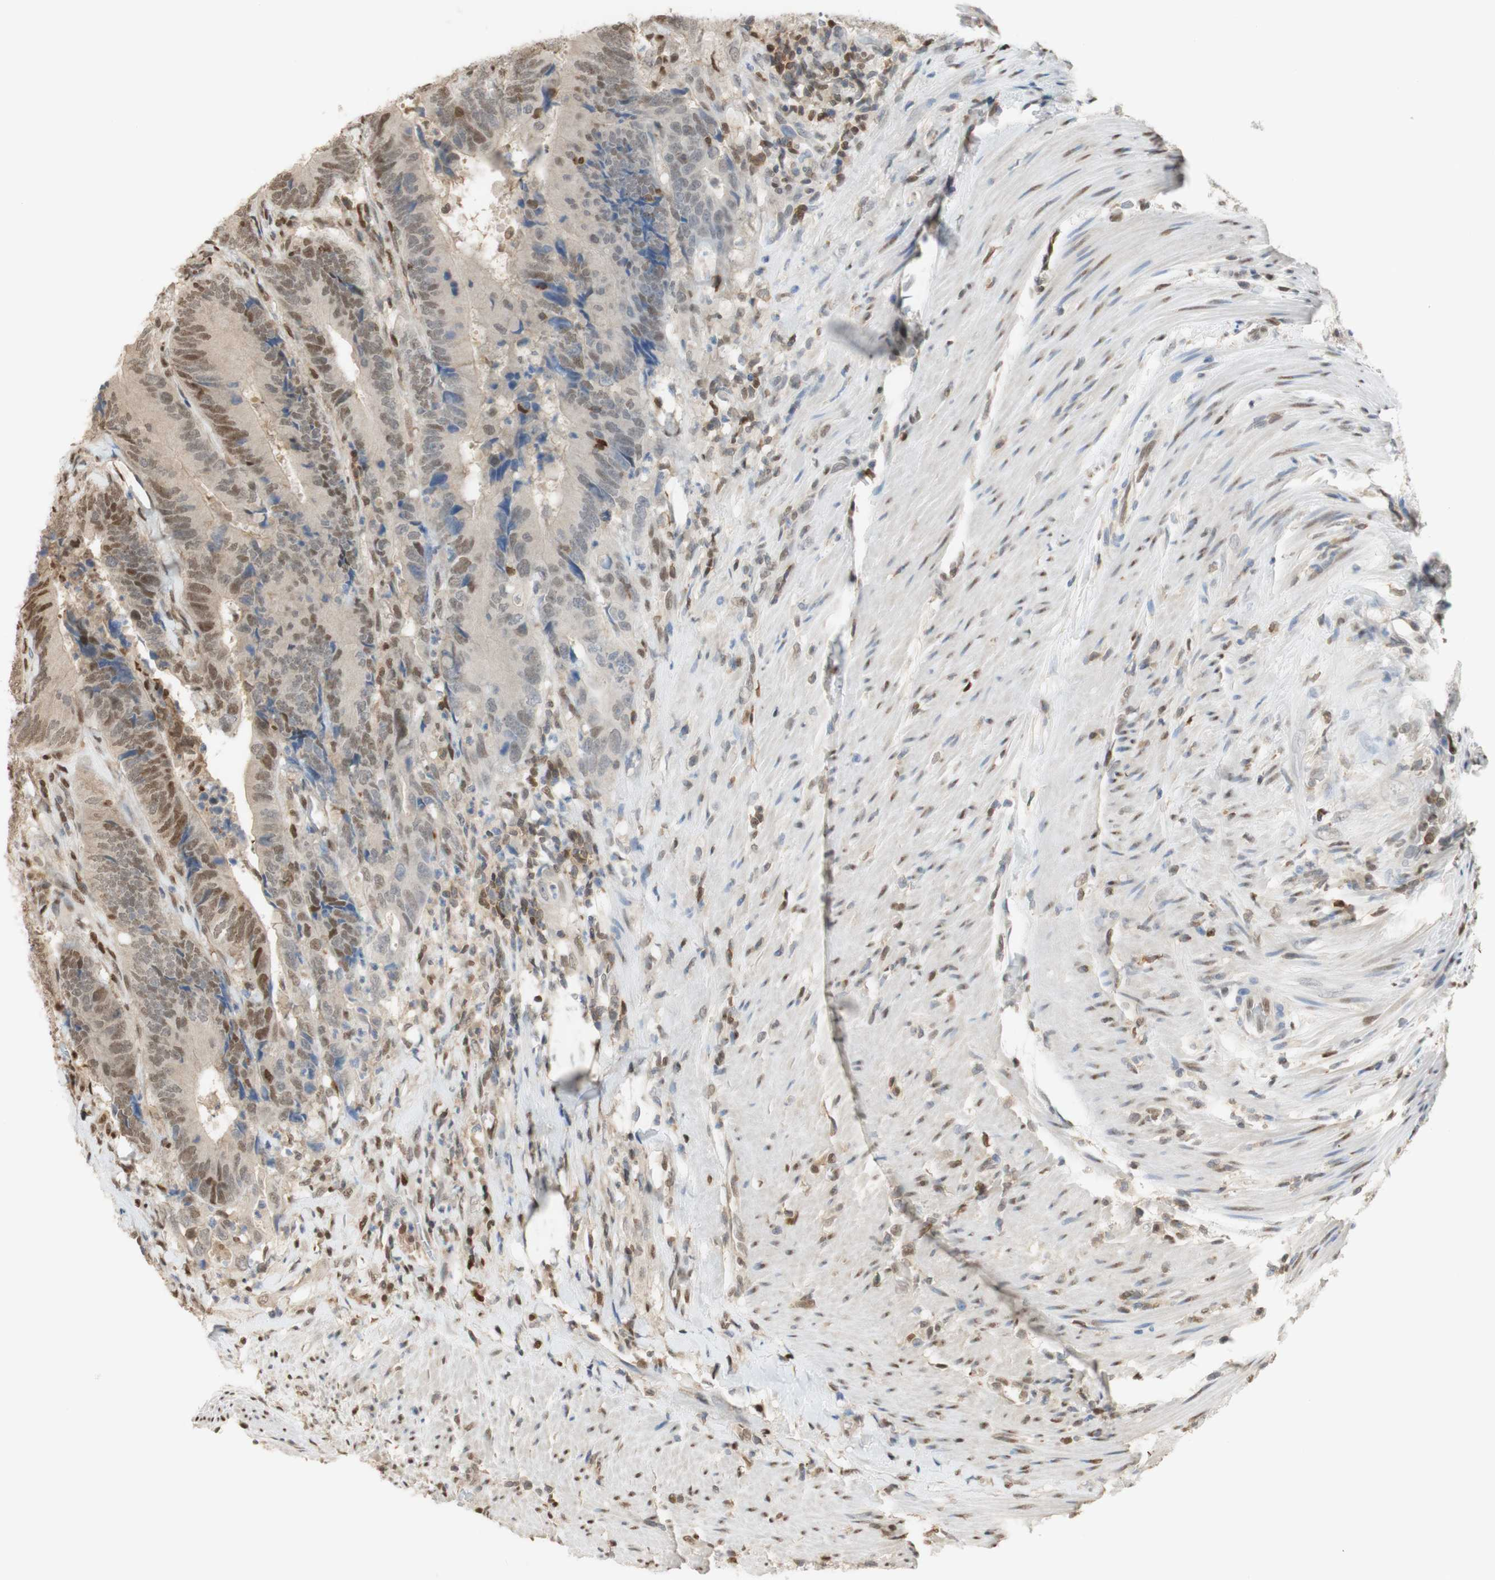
{"staining": {"intensity": "moderate", "quantity": "<25%", "location": "nuclear"}, "tissue": "colorectal cancer", "cell_type": "Tumor cells", "image_type": "cancer", "snomed": [{"axis": "morphology", "description": "Normal tissue, NOS"}, {"axis": "morphology", "description": "Adenocarcinoma, NOS"}, {"axis": "topography", "description": "Colon"}], "caption": "A high-resolution photomicrograph shows immunohistochemistry staining of colorectal cancer, which reveals moderate nuclear positivity in about <25% of tumor cells.", "gene": "NAP1L4", "patient": {"sex": "male", "age": 56}}